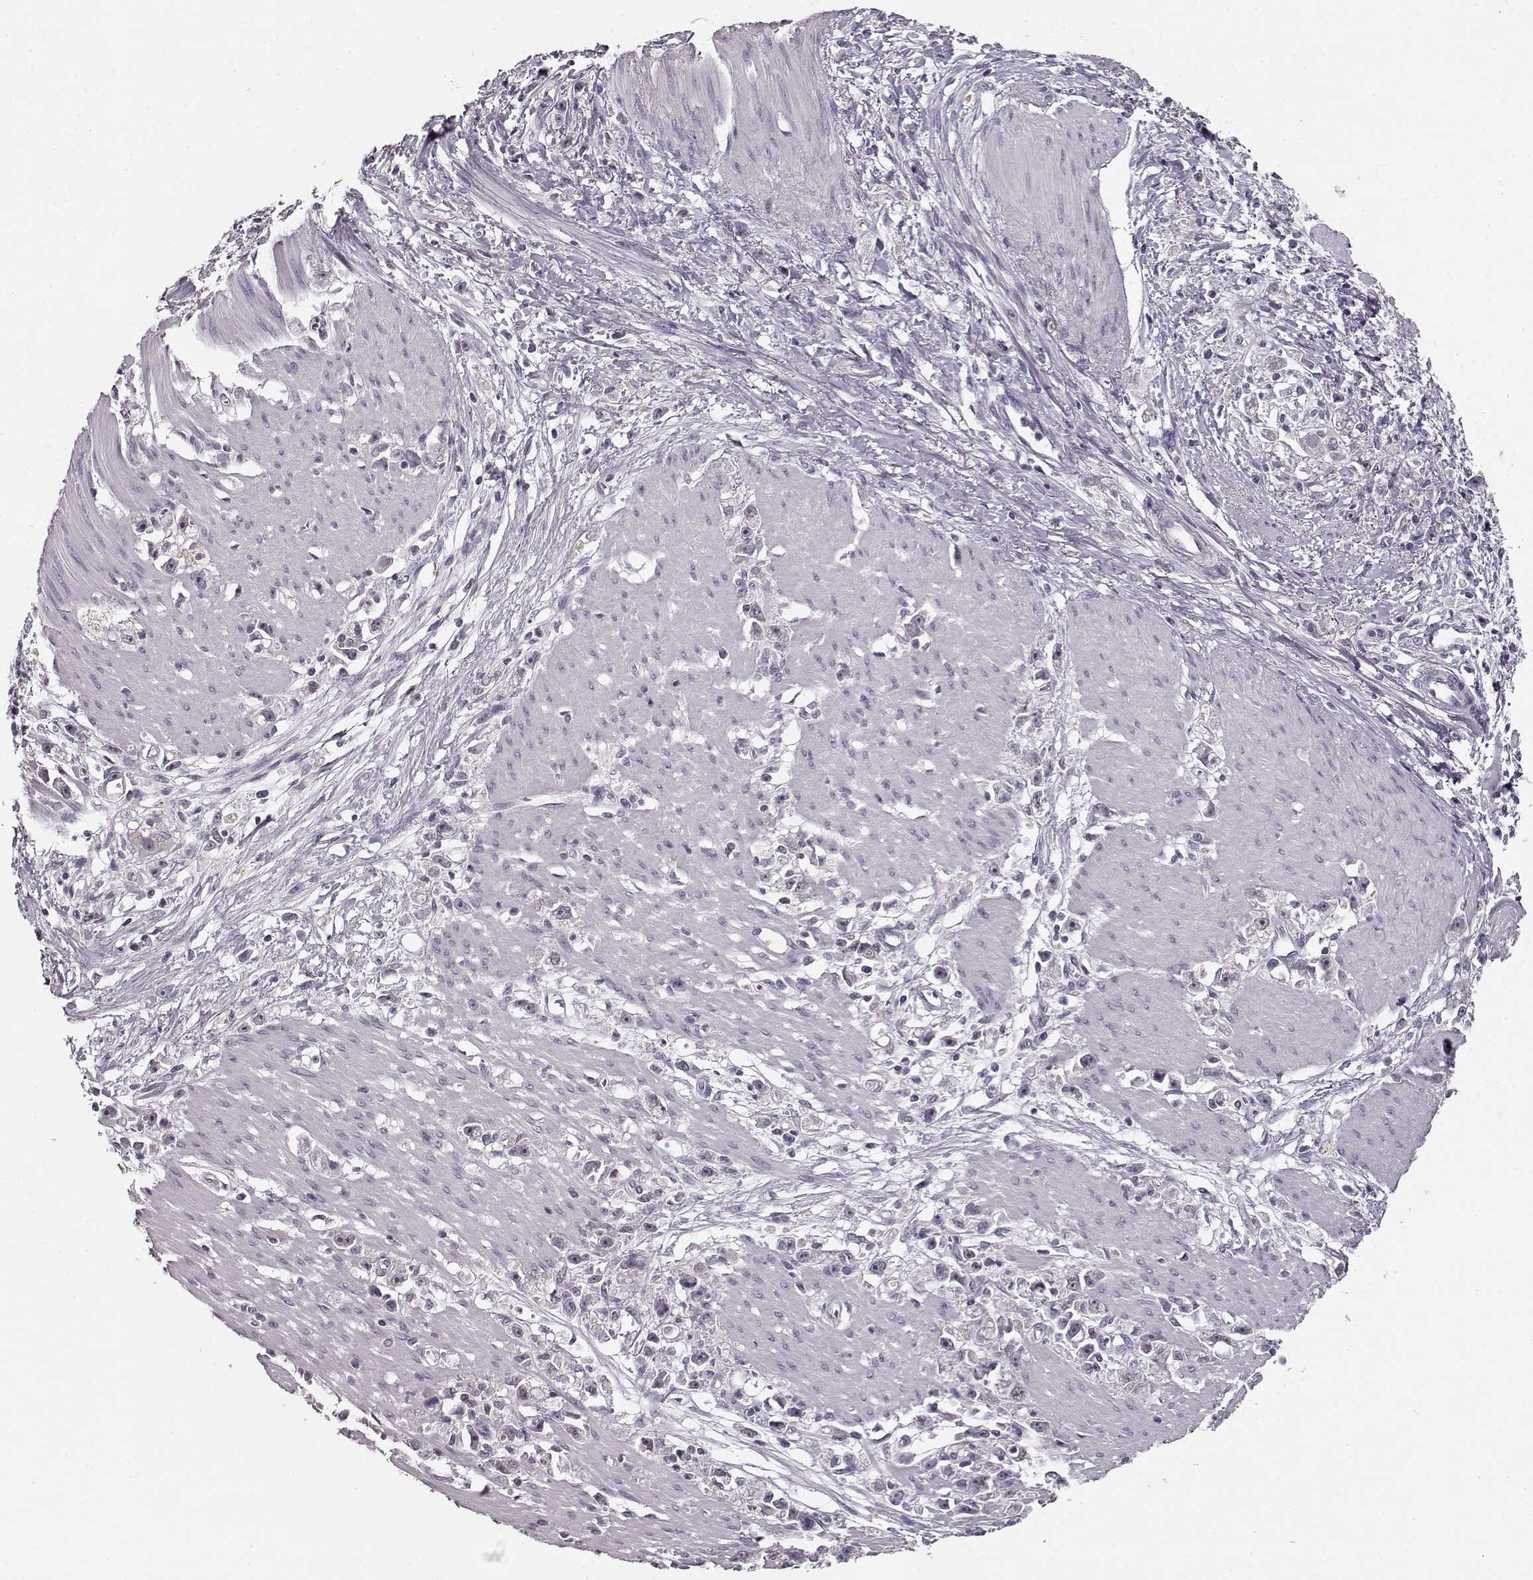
{"staining": {"intensity": "negative", "quantity": "none", "location": "none"}, "tissue": "stomach cancer", "cell_type": "Tumor cells", "image_type": "cancer", "snomed": [{"axis": "morphology", "description": "Adenocarcinoma, NOS"}, {"axis": "topography", "description": "Stomach"}], "caption": "This is an immunohistochemistry (IHC) image of stomach cancer (adenocarcinoma). There is no positivity in tumor cells.", "gene": "RP1L1", "patient": {"sex": "female", "age": 59}}